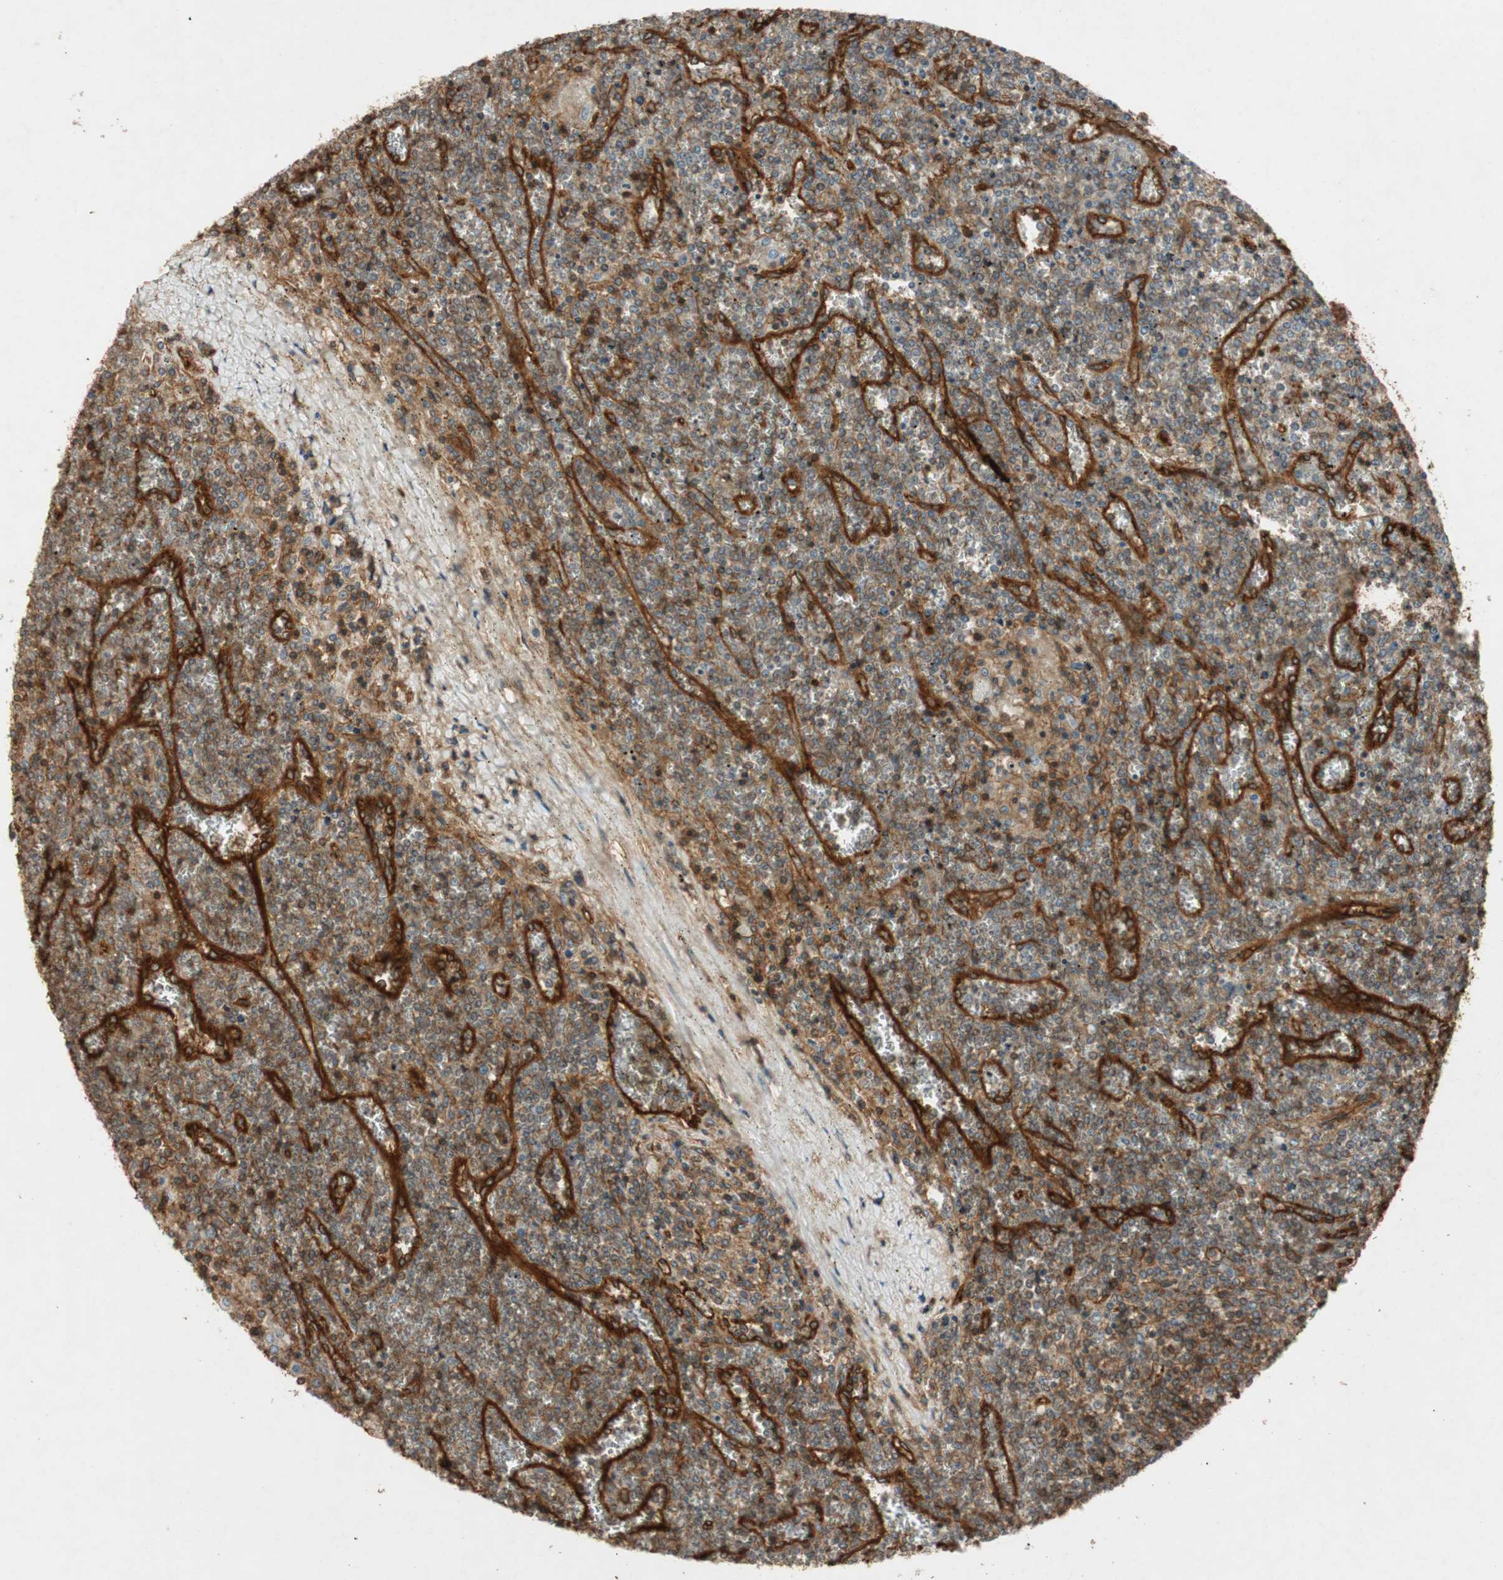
{"staining": {"intensity": "weak", "quantity": ">75%", "location": "cytoplasmic/membranous"}, "tissue": "lymphoma", "cell_type": "Tumor cells", "image_type": "cancer", "snomed": [{"axis": "morphology", "description": "Malignant lymphoma, non-Hodgkin's type, Low grade"}, {"axis": "topography", "description": "Spleen"}], "caption": "Protein expression analysis of low-grade malignant lymphoma, non-Hodgkin's type displays weak cytoplasmic/membranous positivity in about >75% of tumor cells.", "gene": "BTN3A3", "patient": {"sex": "female", "age": 19}}